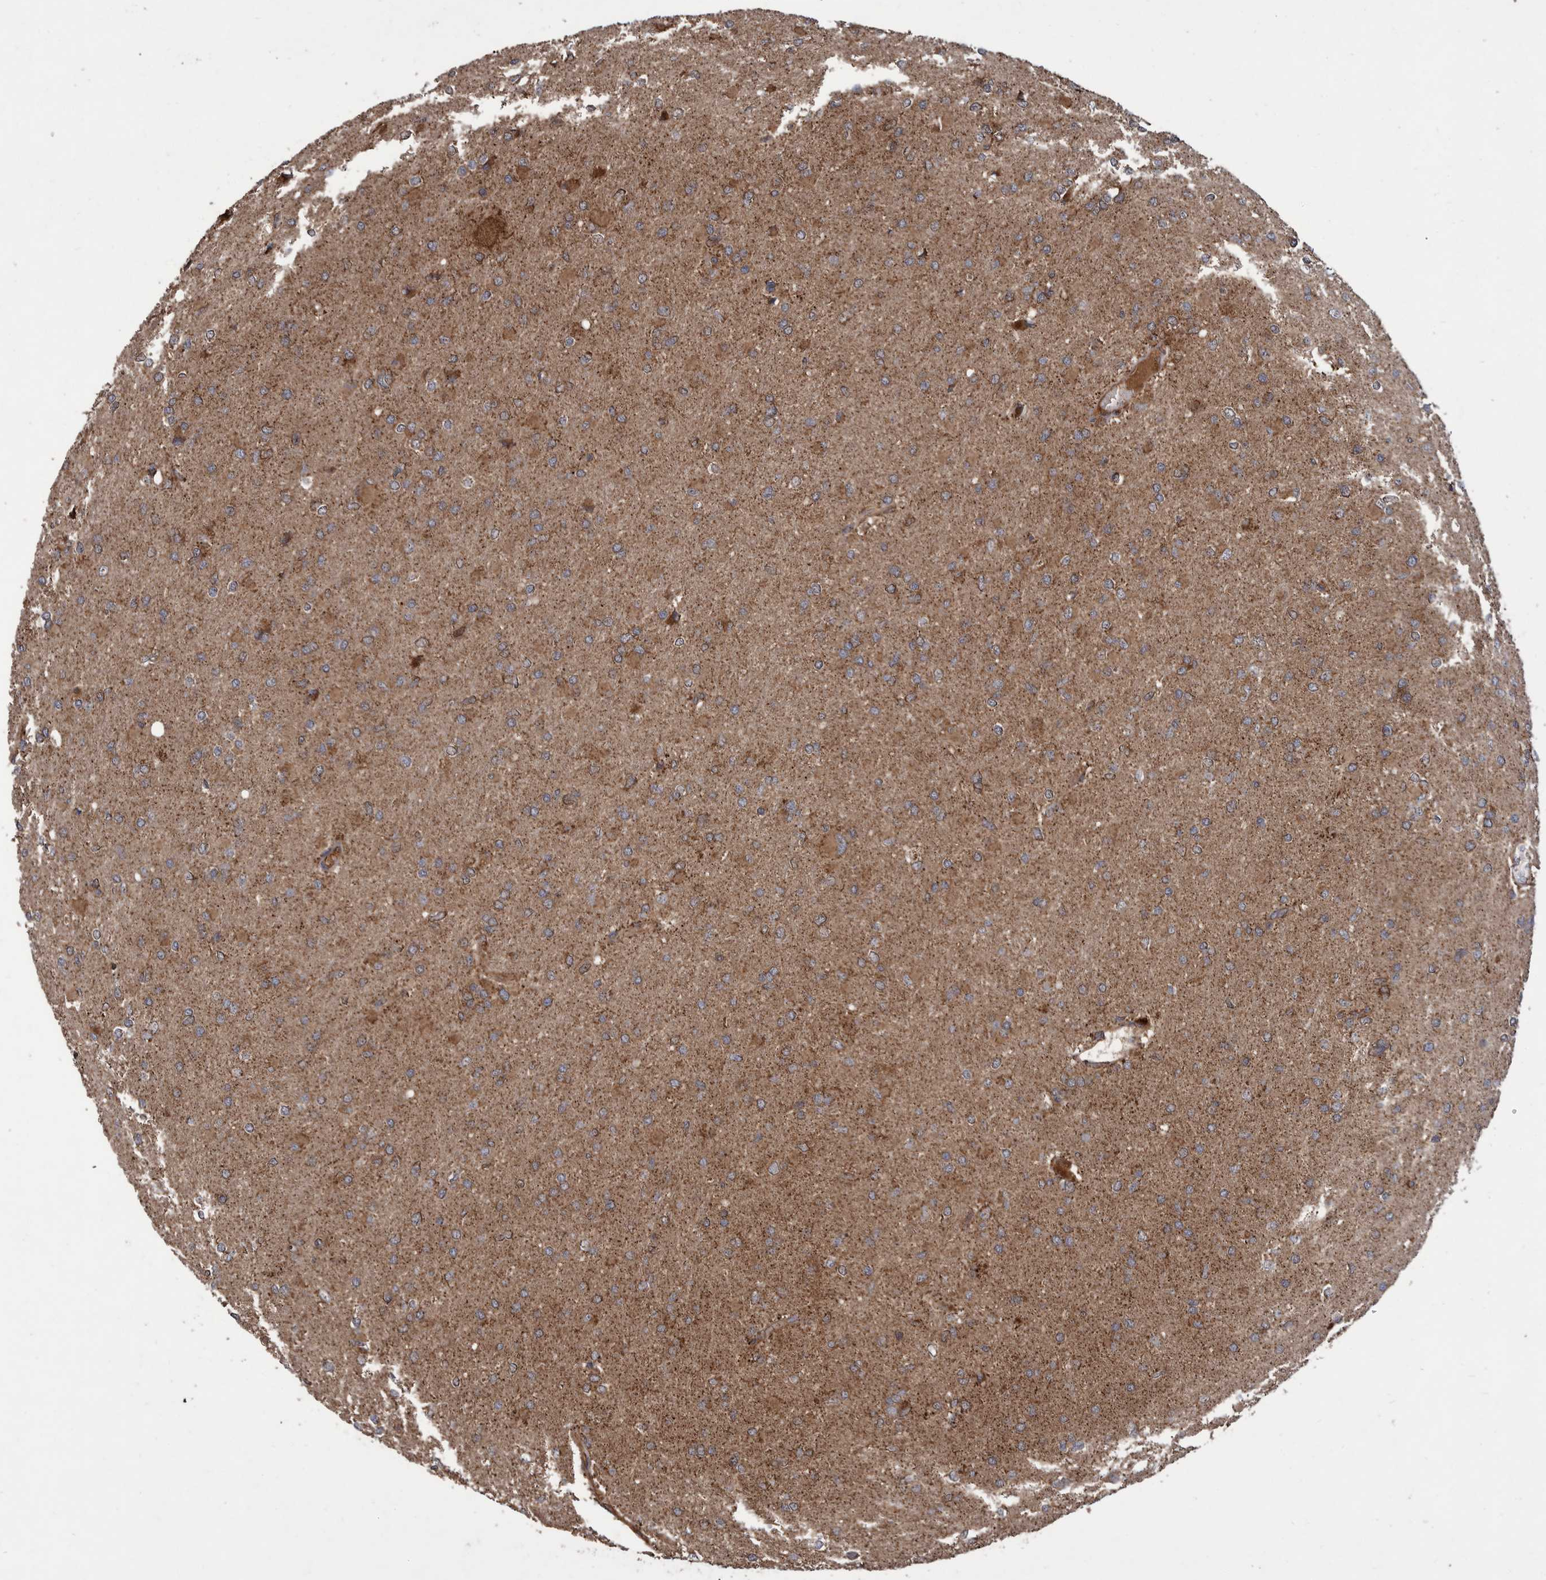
{"staining": {"intensity": "moderate", "quantity": ">75%", "location": "cytoplasmic/membranous"}, "tissue": "glioma", "cell_type": "Tumor cells", "image_type": "cancer", "snomed": [{"axis": "morphology", "description": "Glioma, malignant, High grade"}, {"axis": "topography", "description": "Cerebral cortex"}], "caption": "Tumor cells show medium levels of moderate cytoplasmic/membranous expression in about >75% of cells in malignant glioma (high-grade).", "gene": "VBP1", "patient": {"sex": "female", "age": 36}}